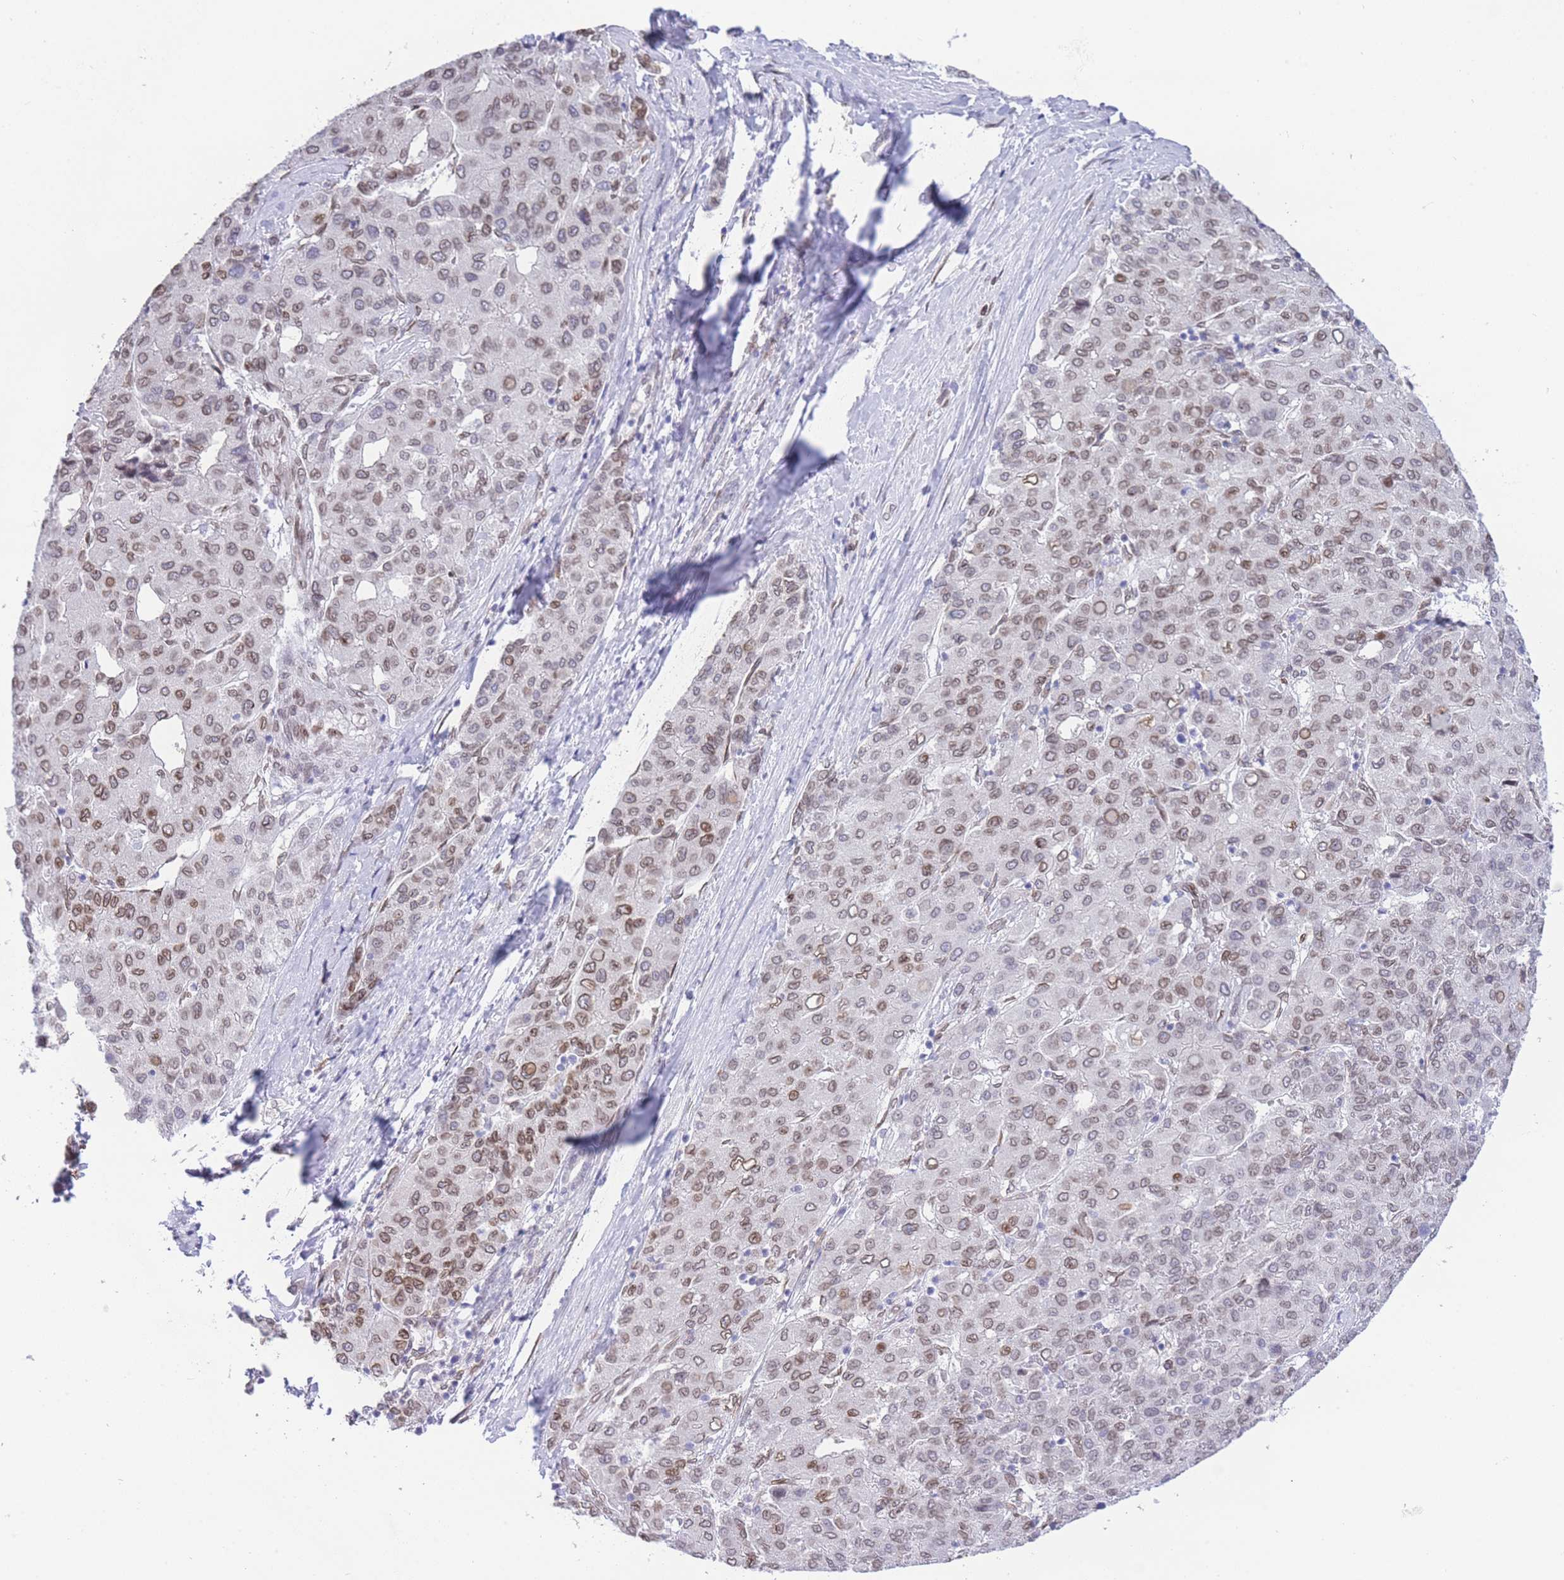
{"staining": {"intensity": "moderate", "quantity": ">75%", "location": "cytoplasmic/membranous,nuclear"}, "tissue": "liver cancer", "cell_type": "Tumor cells", "image_type": "cancer", "snomed": [{"axis": "morphology", "description": "Carcinoma, Hepatocellular, NOS"}, {"axis": "topography", "description": "Liver"}], "caption": "The photomicrograph reveals staining of liver cancer, revealing moderate cytoplasmic/membranous and nuclear protein staining (brown color) within tumor cells.", "gene": "OR10AD1", "patient": {"sex": "male", "age": 65}}